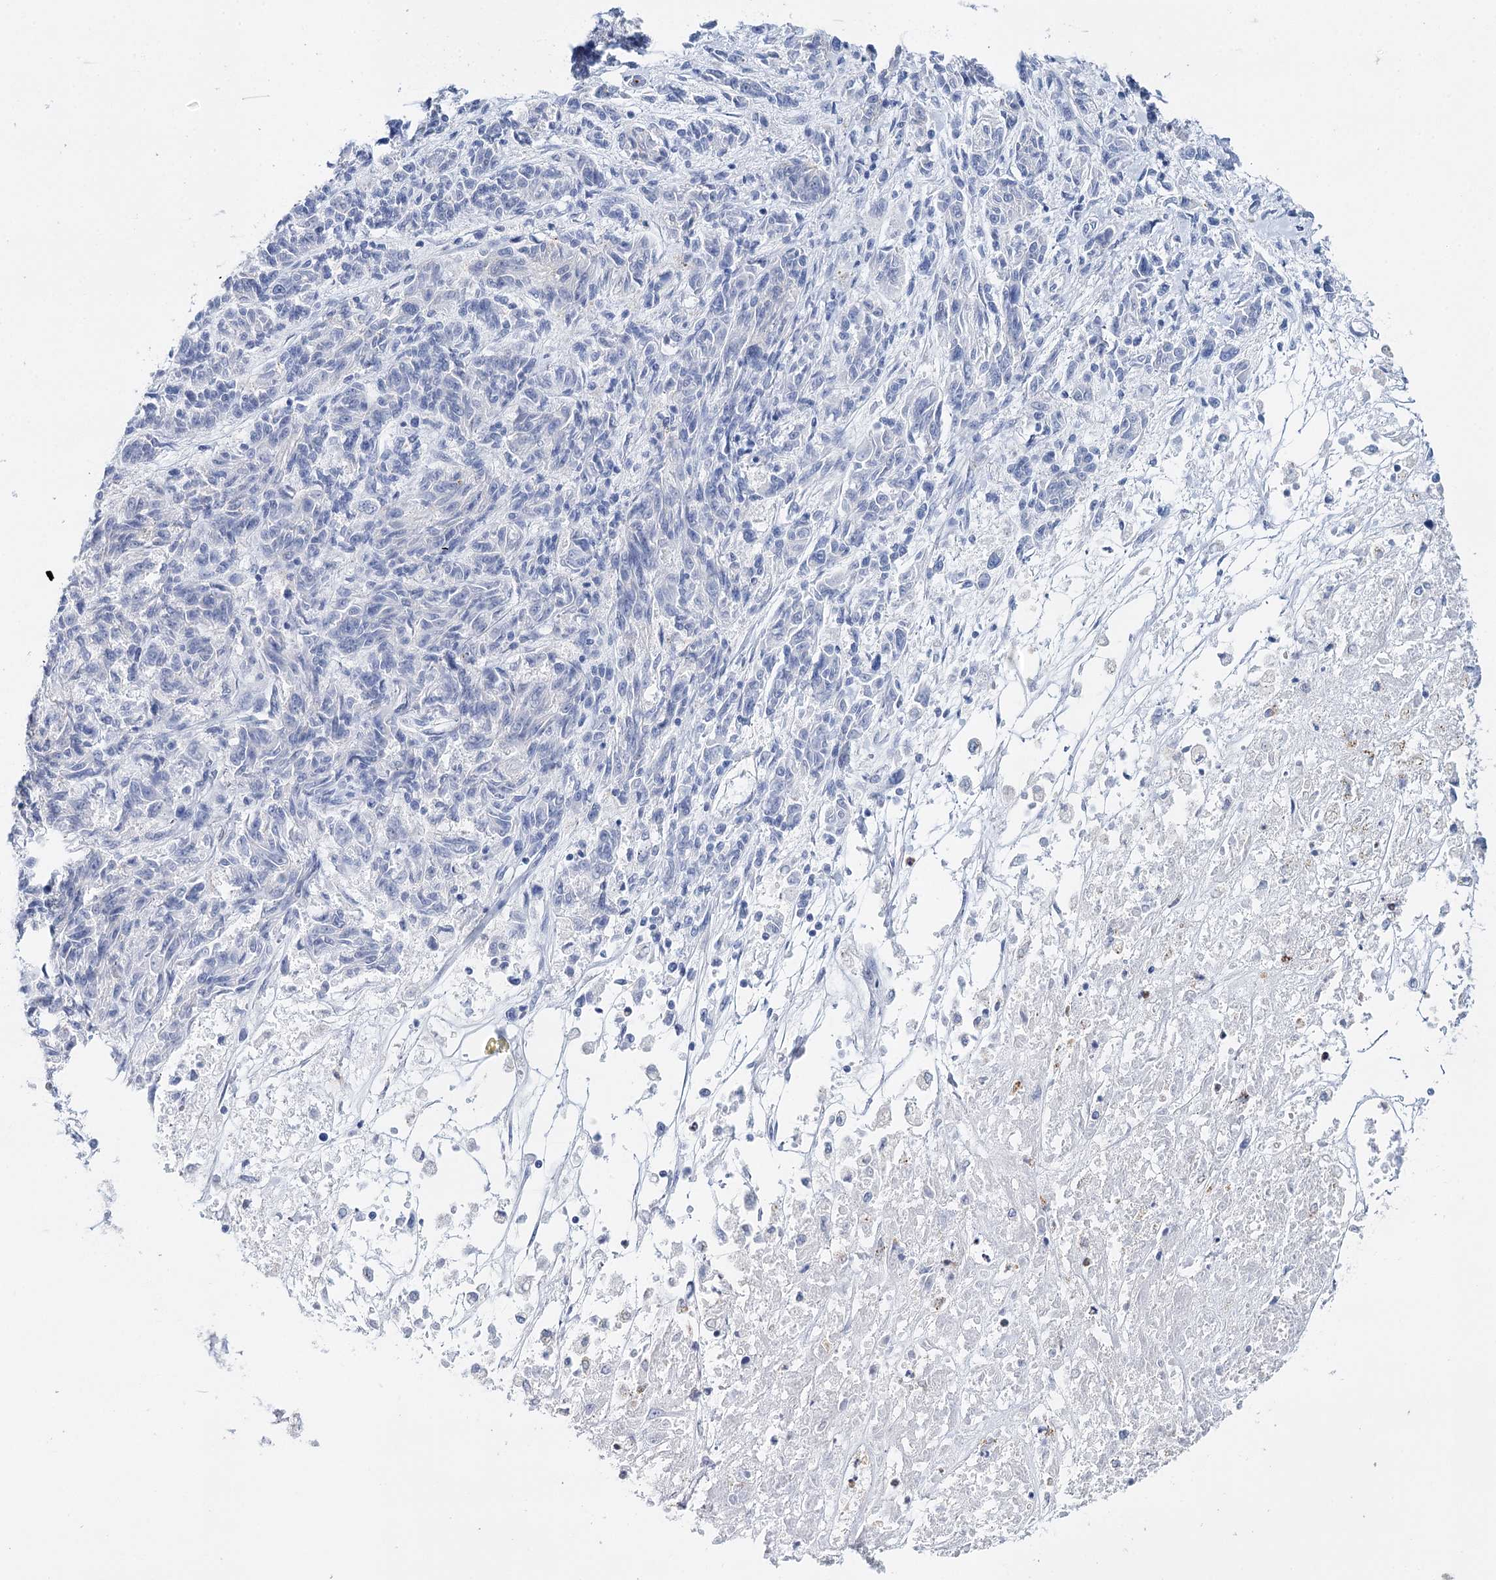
{"staining": {"intensity": "negative", "quantity": "none", "location": "none"}, "tissue": "melanoma", "cell_type": "Tumor cells", "image_type": "cancer", "snomed": [{"axis": "morphology", "description": "Malignant melanoma, NOS"}, {"axis": "topography", "description": "Skin"}], "caption": "High magnification brightfield microscopy of malignant melanoma stained with DAB (3,3'-diaminobenzidine) (brown) and counterstained with hematoxylin (blue): tumor cells show no significant positivity.", "gene": "CEACAM8", "patient": {"sex": "male", "age": 53}}